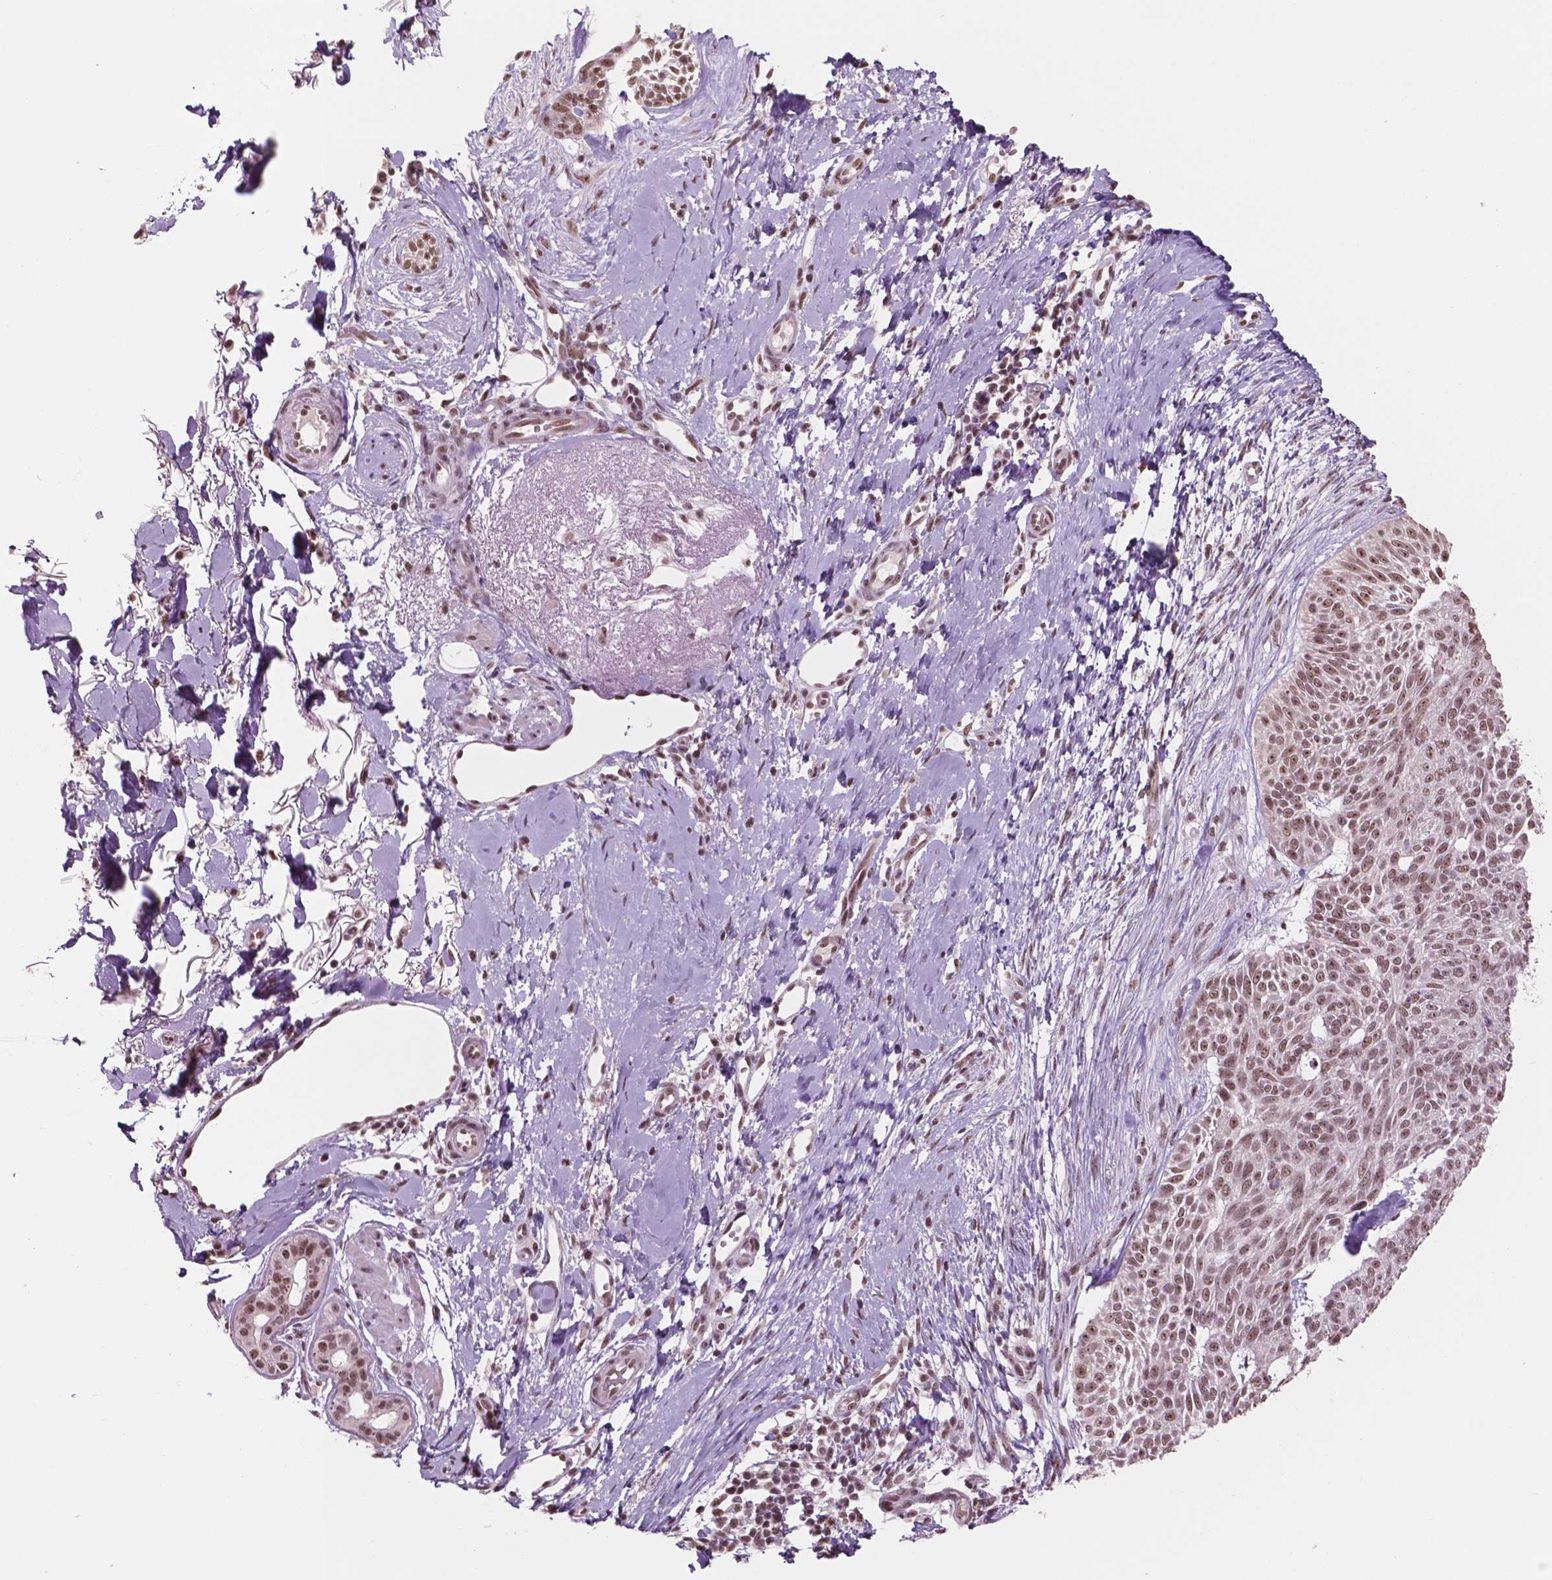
{"staining": {"intensity": "moderate", "quantity": ">75%", "location": "nuclear"}, "tissue": "skin cancer", "cell_type": "Tumor cells", "image_type": "cancer", "snomed": [{"axis": "morphology", "description": "Normal tissue, NOS"}, {"axis": "morphology", "description": "Basal cell carcinoma"}, {"axis": "topography", "description": "Skin"}], "caption": "Protein expression analysis of human skin cancer (basal cell carcinoma) reveals moderate nuclear expression in about >75% of tumor cells.", "gene": "POLR2E", "patient": {"sex": "male", "age": 84}}